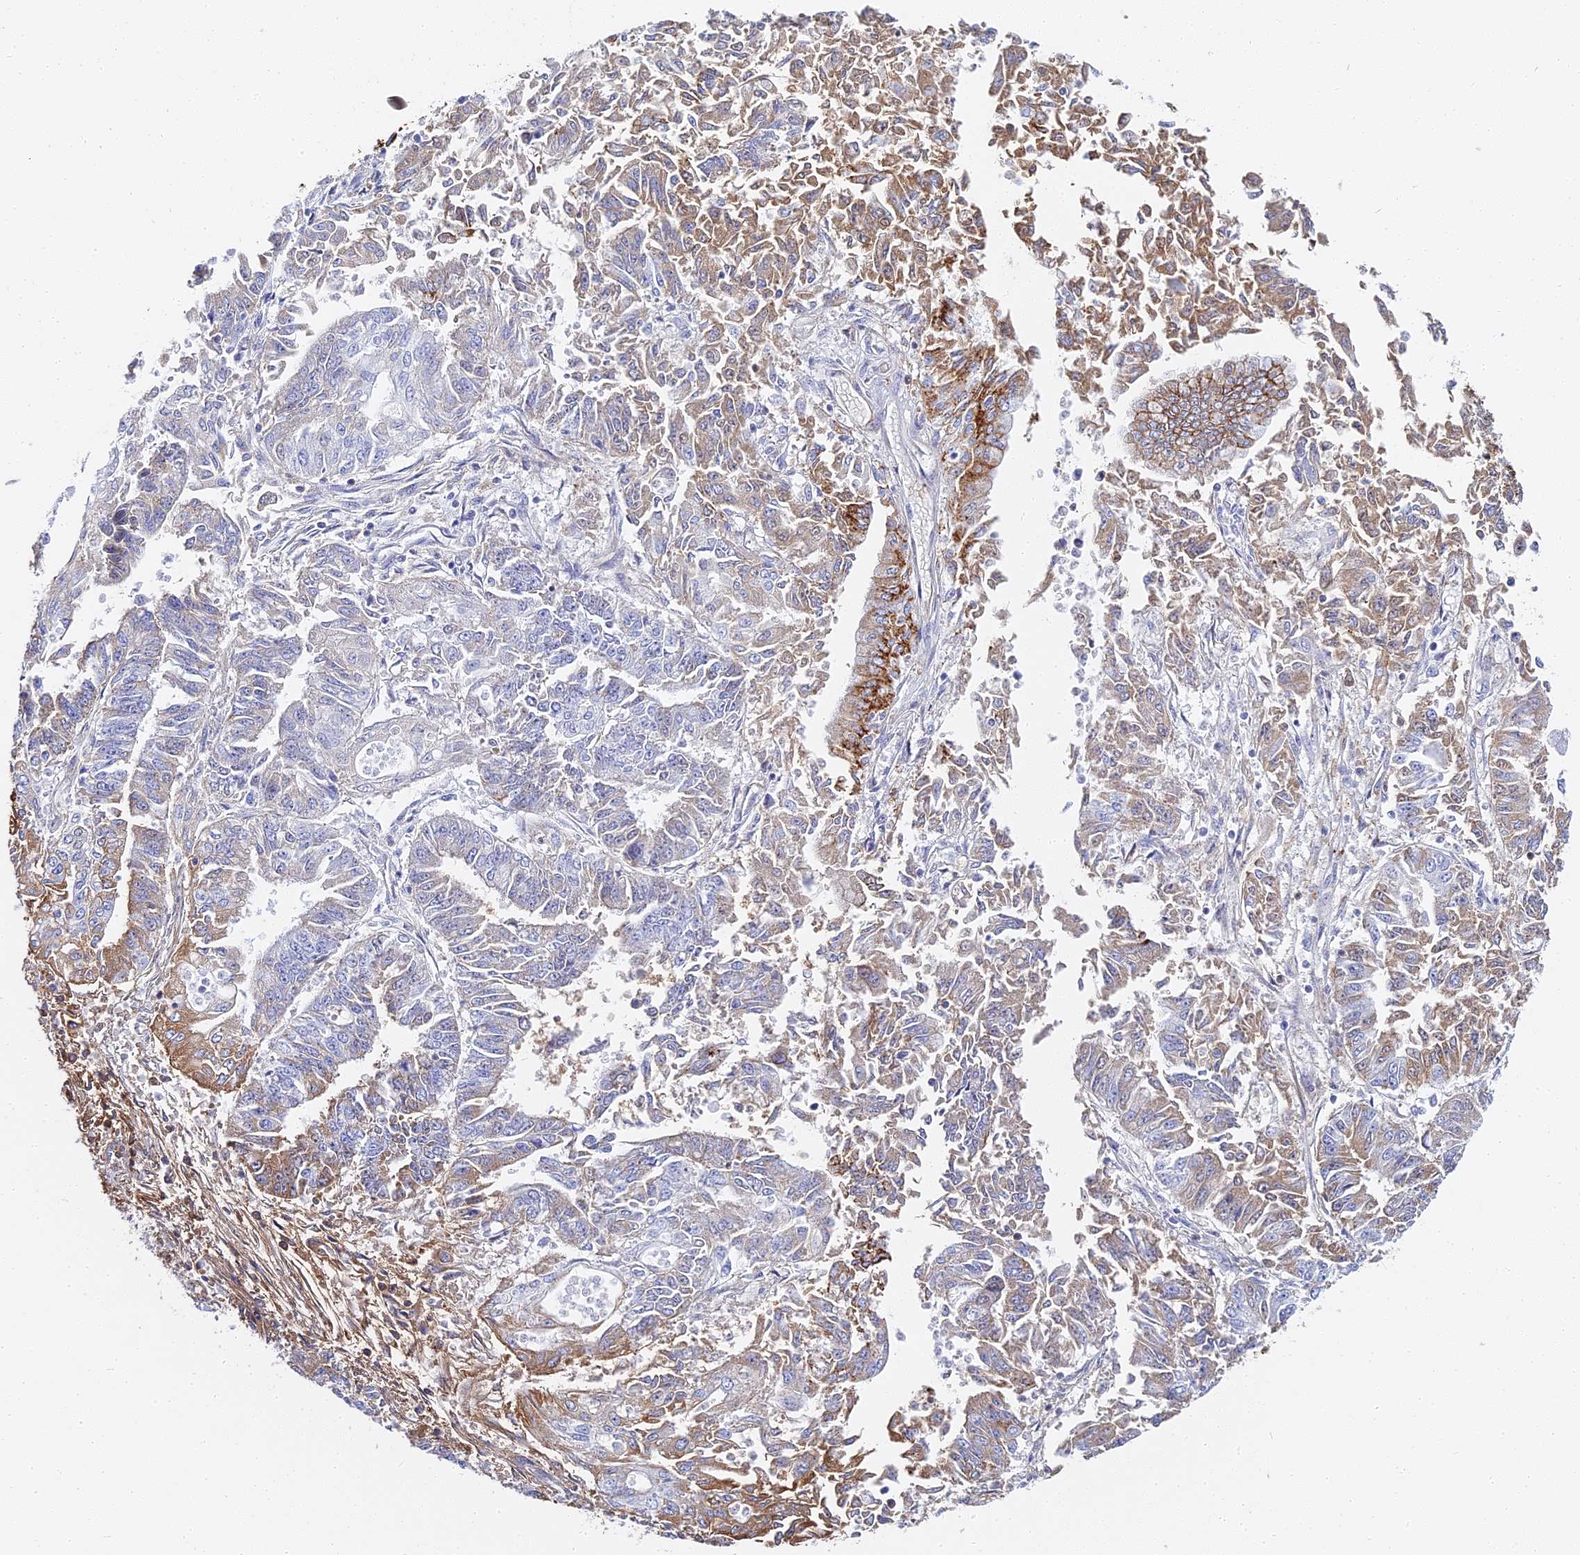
{"staining": {"intensity": "weak", "quantity": "<25%", "location": "cytoplasmic/membranous"}, "tissue": "endometrial cancer", "cell_type": "Tumor cells", "image_type": "cancer", "snomed": [{"axis": "morphology", "description": "Adenocarcinoma, NOS"}, {"axis": "topography", "description": "Endometrium"}], "caption": "IHC image of neoplastic tissue: endometrial cancer stained with DAB shows no significant protein staining in tumor cells.", "gene": "ITIH1", "patient": {"sex": "female", "age": 73}}